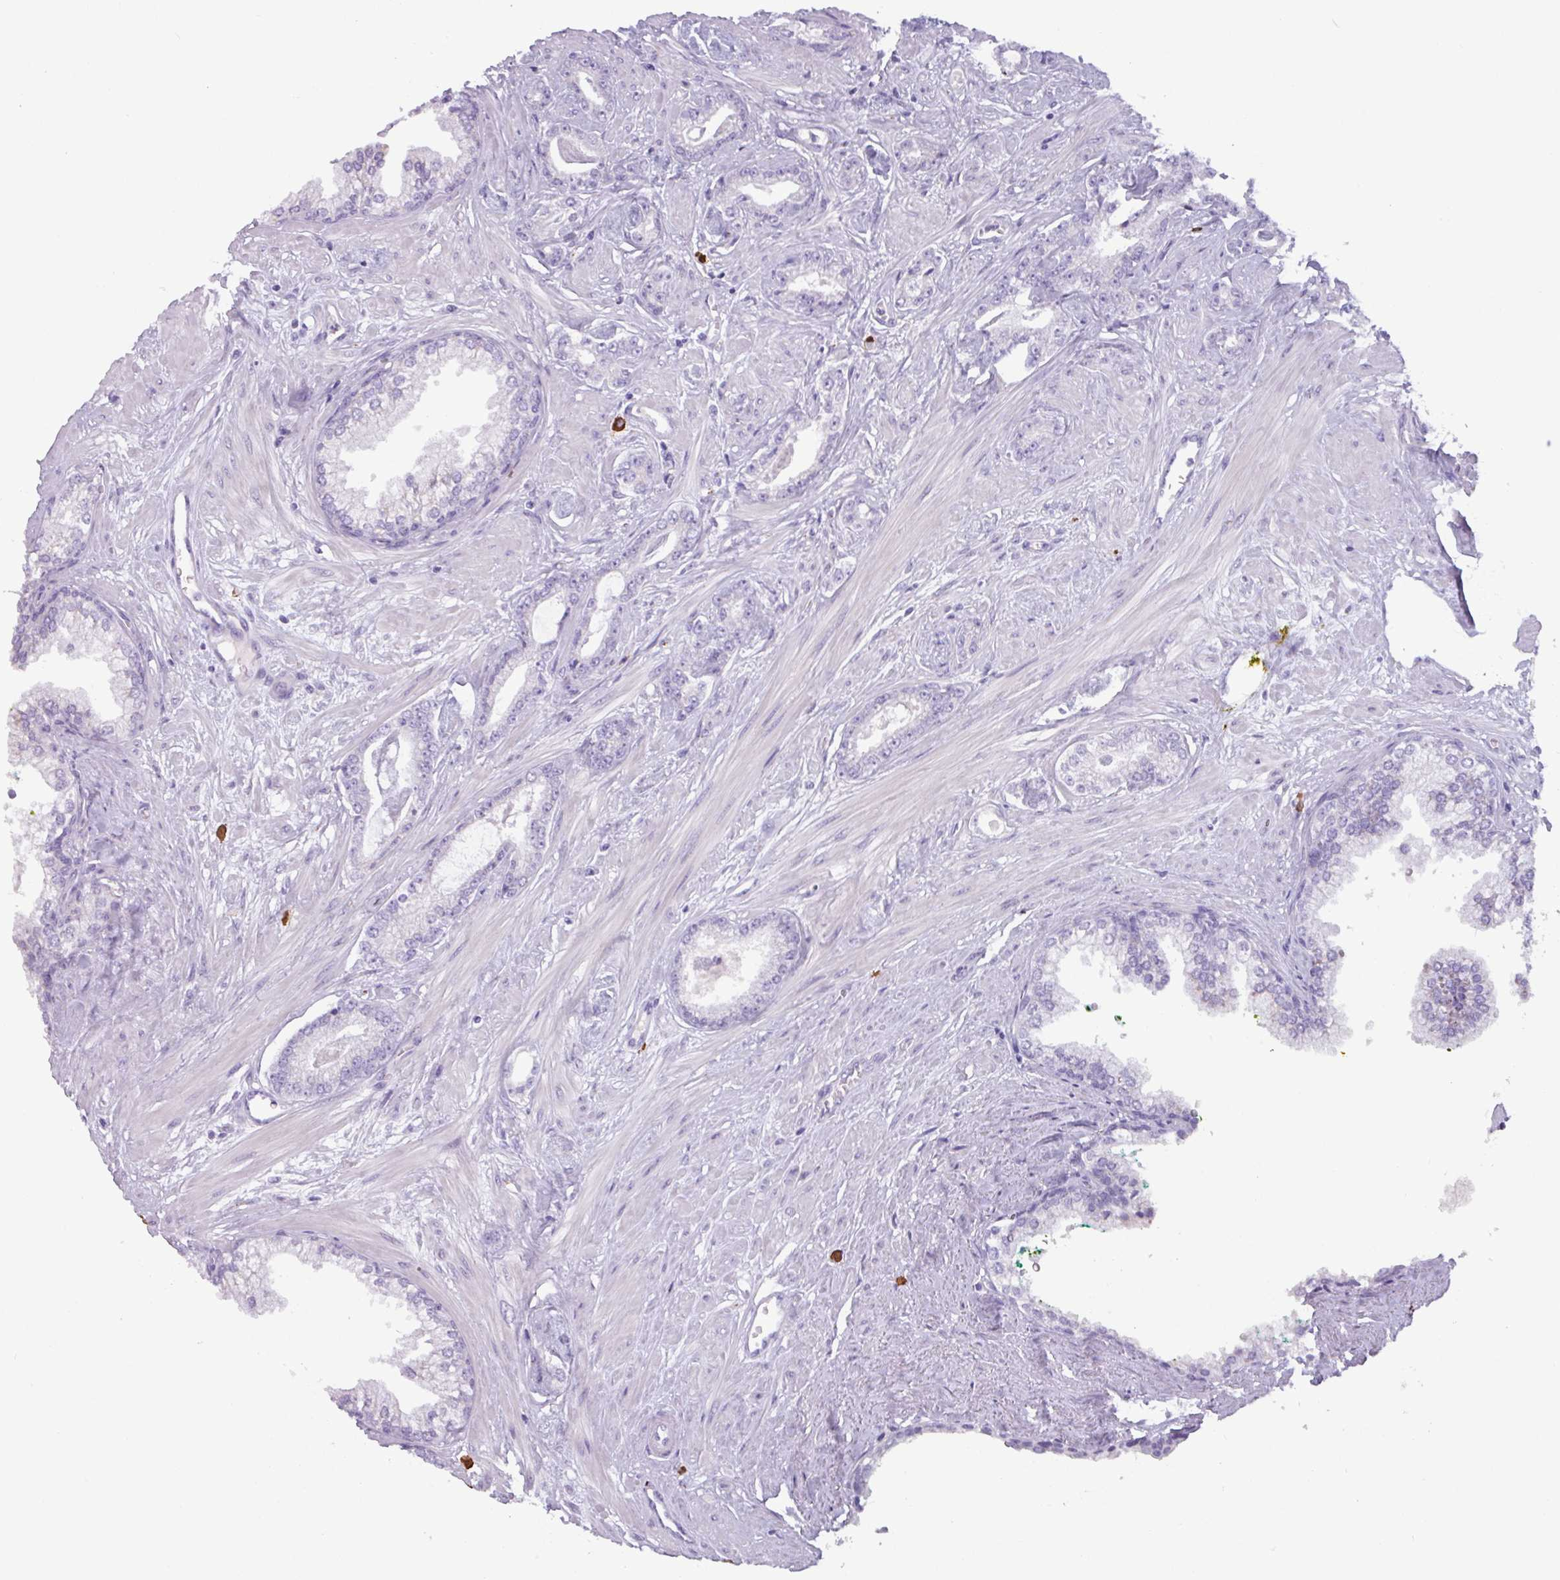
{"staining": {"intensity": "negative", "quantity": "none", "location": "none"}, "tissue": "prostate cancer", "cell_type": "Tumor cells", "image_type": "cancer", "snomed": [{"axis": "morphology", "description": "Adenocarcinoma, Low grade"}, {"axis": "topography", "description": "Prostate"}], "caption": "Tumor cells show no significant protein staining in low-grade adenocarcinoma (prostate). (Brightfield microscopy of DAB immunohistochemistry (IHC) at high magnification).", "gene": "ADGRE1", "patient": {"sex": "male", "age": 60}}